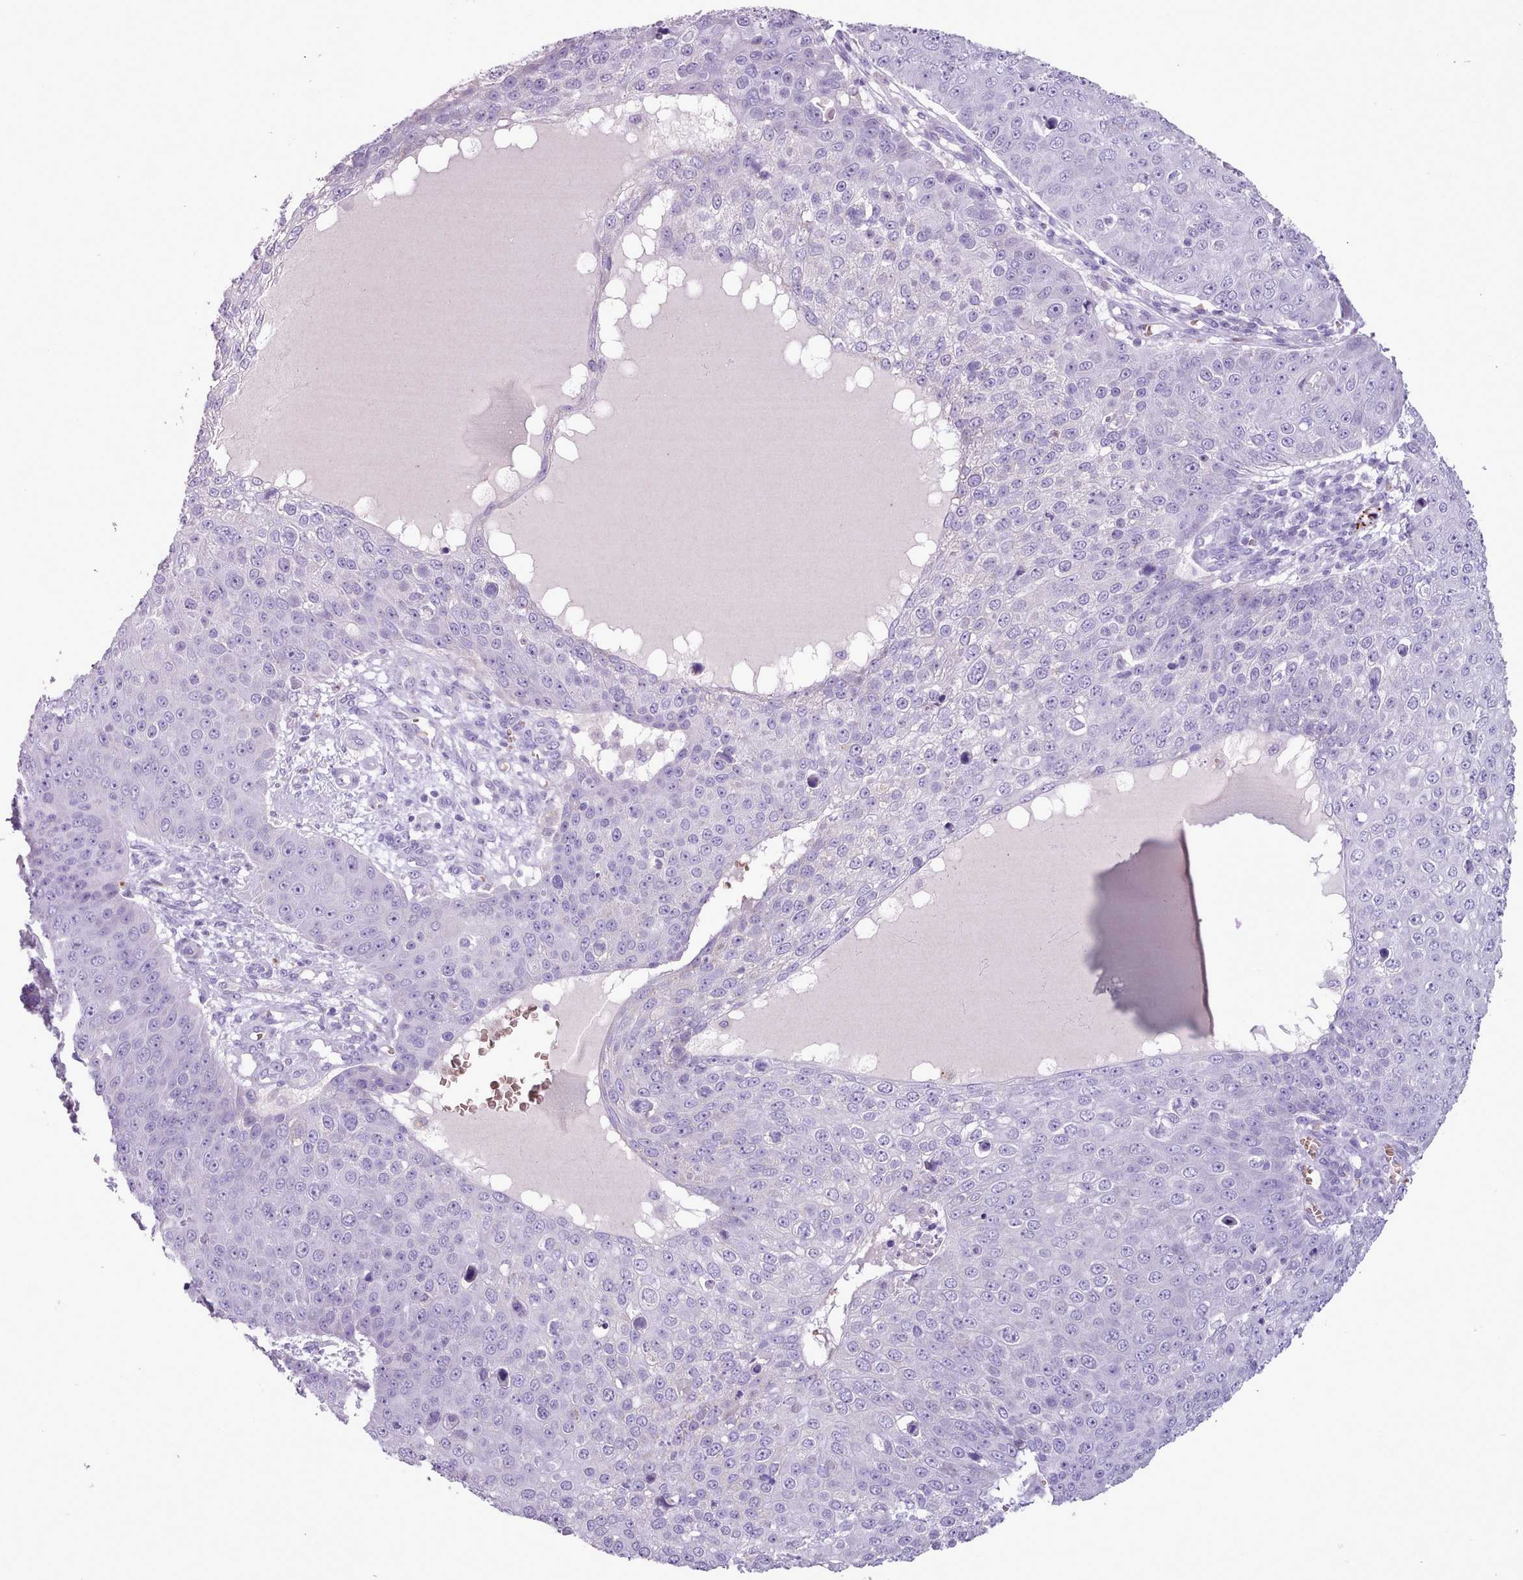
{"staining": {"intensity": "negative", "quantity": "none", "location": "none"}, "tissue": "skin cancer", "cell_type": "Tumor cells", "image_type": "cancer", "snomed": [{"axis": "morphology", "description": "Squamous cell carcinoma, NOS"}, {"axis": "topography", "description": "Skin"}], "caption": "Image shows no protein positivity in tumor cells of squamous cell carcinoma (skin) tissue.", "gene": "AK4", "patient": {"sex": "male", "age": 71}}